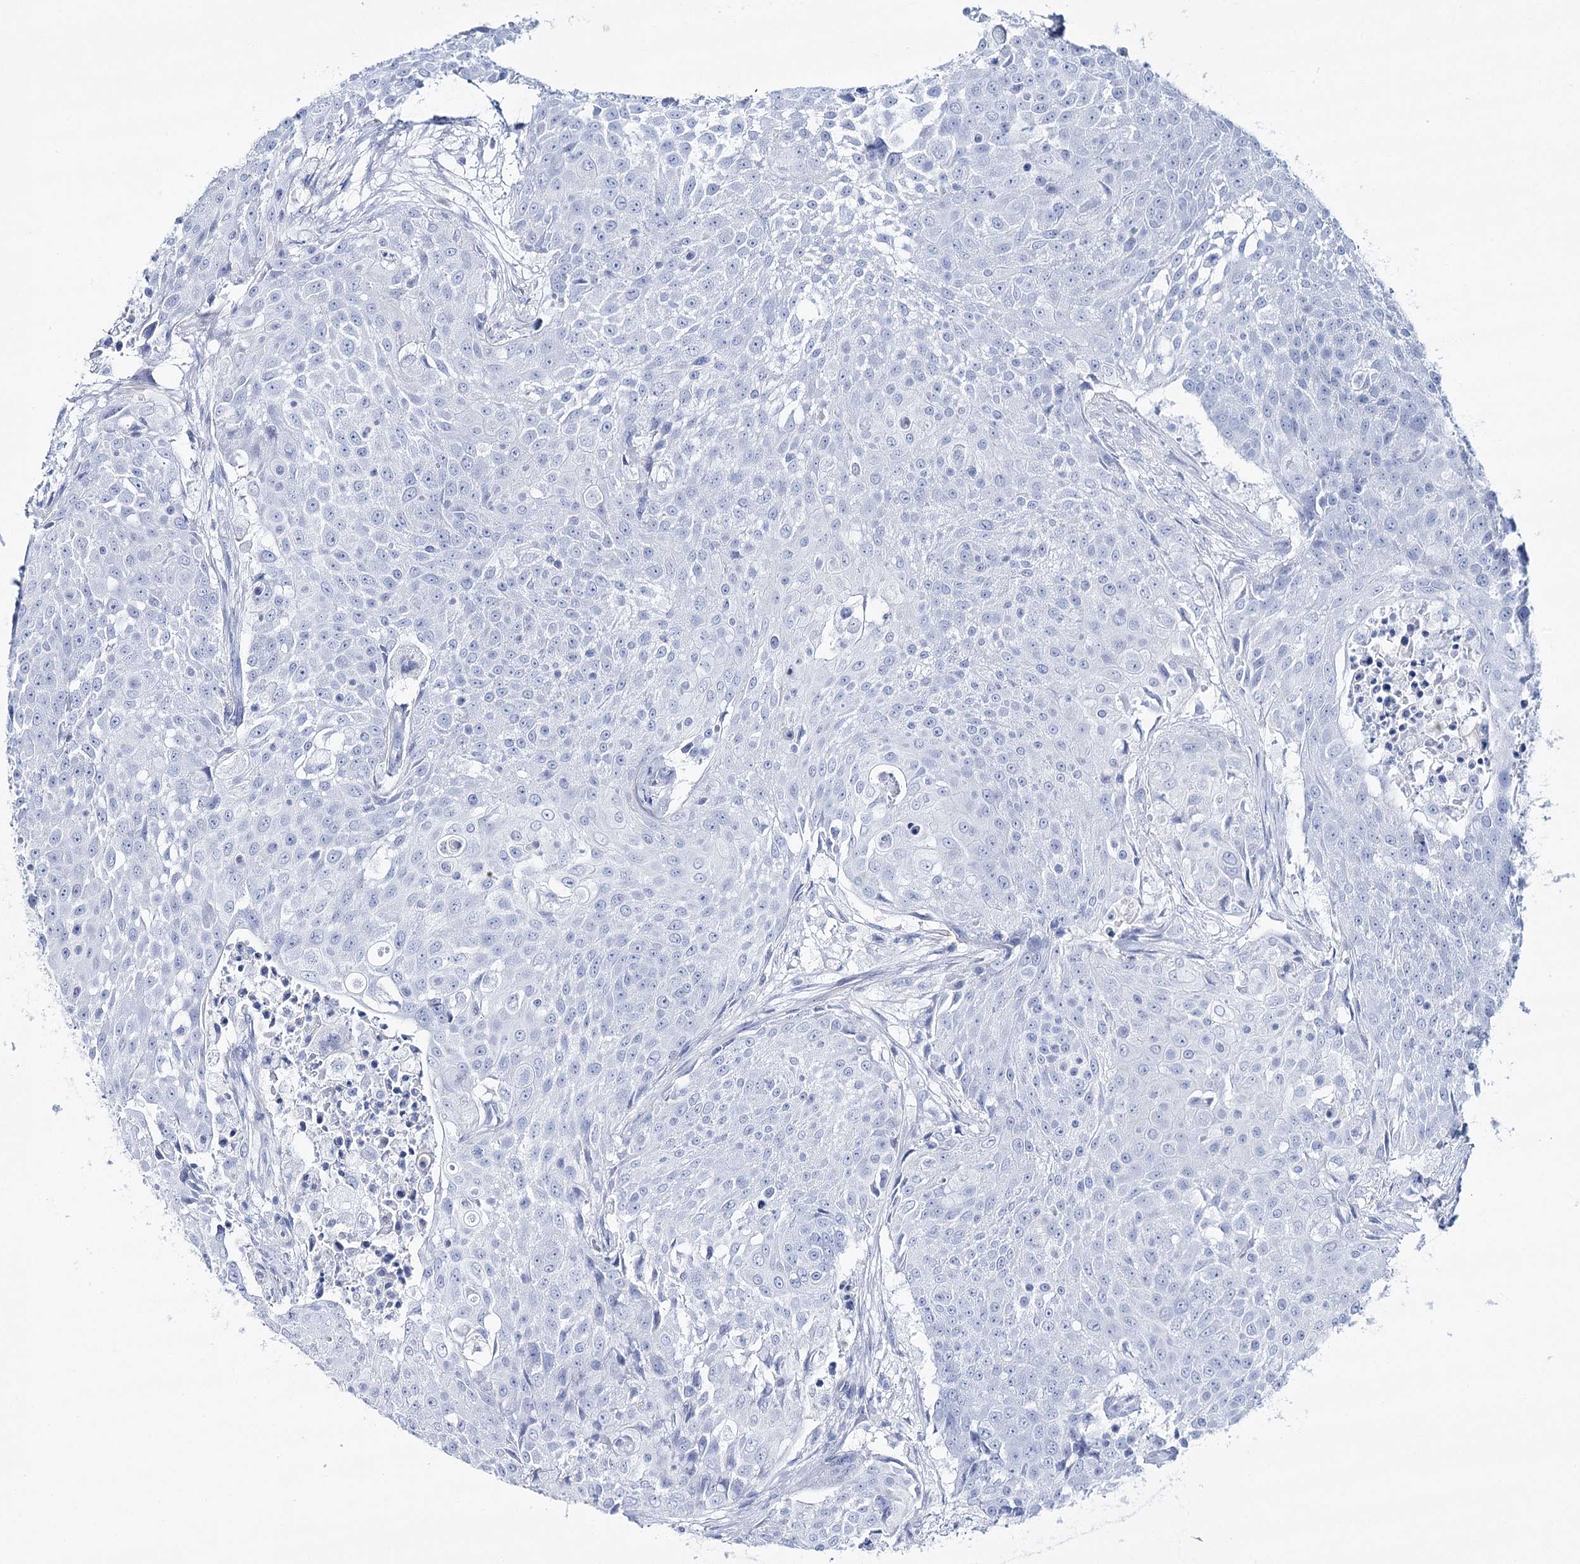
{"staining": {"intensity": "negative", "quantity": "none", "location": "none"}, "tissue": "urothelial cancer", "cell_type": "Tumor cells", "image_type": "cancer", "snomed": [{"axis": "morphology", "description": "Urothelial carcinoma, High grade"}, {"axis": "topography", "description": "Urinary bladder"}], "caption": "Protein analysis of urothelial carcinoma (high-grade) displays no significant expression in tumor cells.", "gene": "CSN3", "patient": {"sex": "female", "age": 63}}